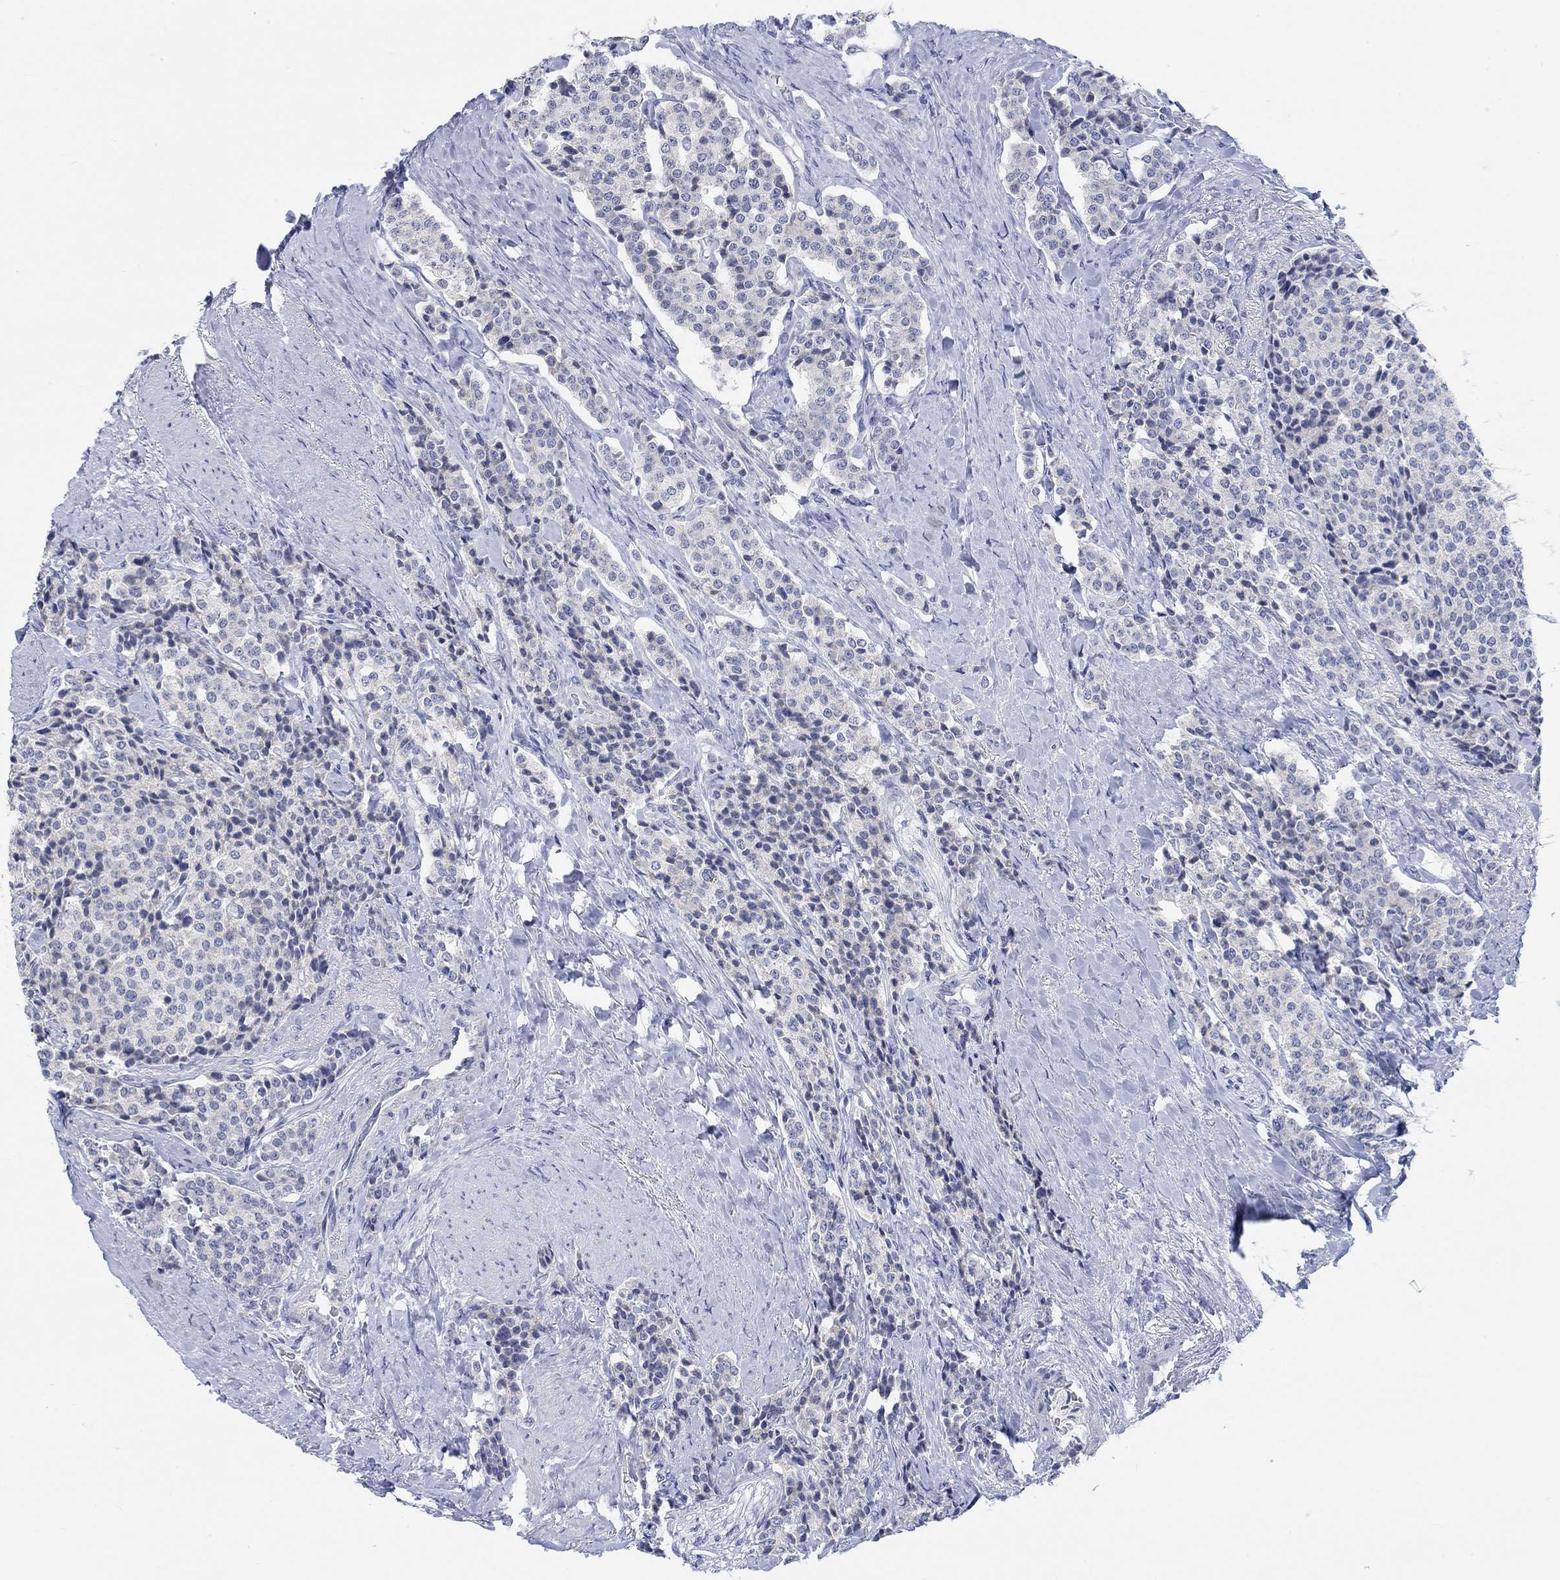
{"staining": {"intensity": "negative", "quantity": "none", "location": "none"}, "tissue": "carcinoid", "cell_type": "Tumor cells", "image_type": "cancer", "snomed": [{"axis": "morphology", "description": "Carcinoid, malignant, NOS"}, {"axis": "topography", "description": "Small intestine"}], "caption": "The micrograph exhibits no staining of tumor cells in carcinoid. The staining is performed using DAB brown chromogen with nuclei counter-stained in using hematoxylin.", "gene": "ATP6V1E2", "patient": {"sex": "female", "age": 58}}